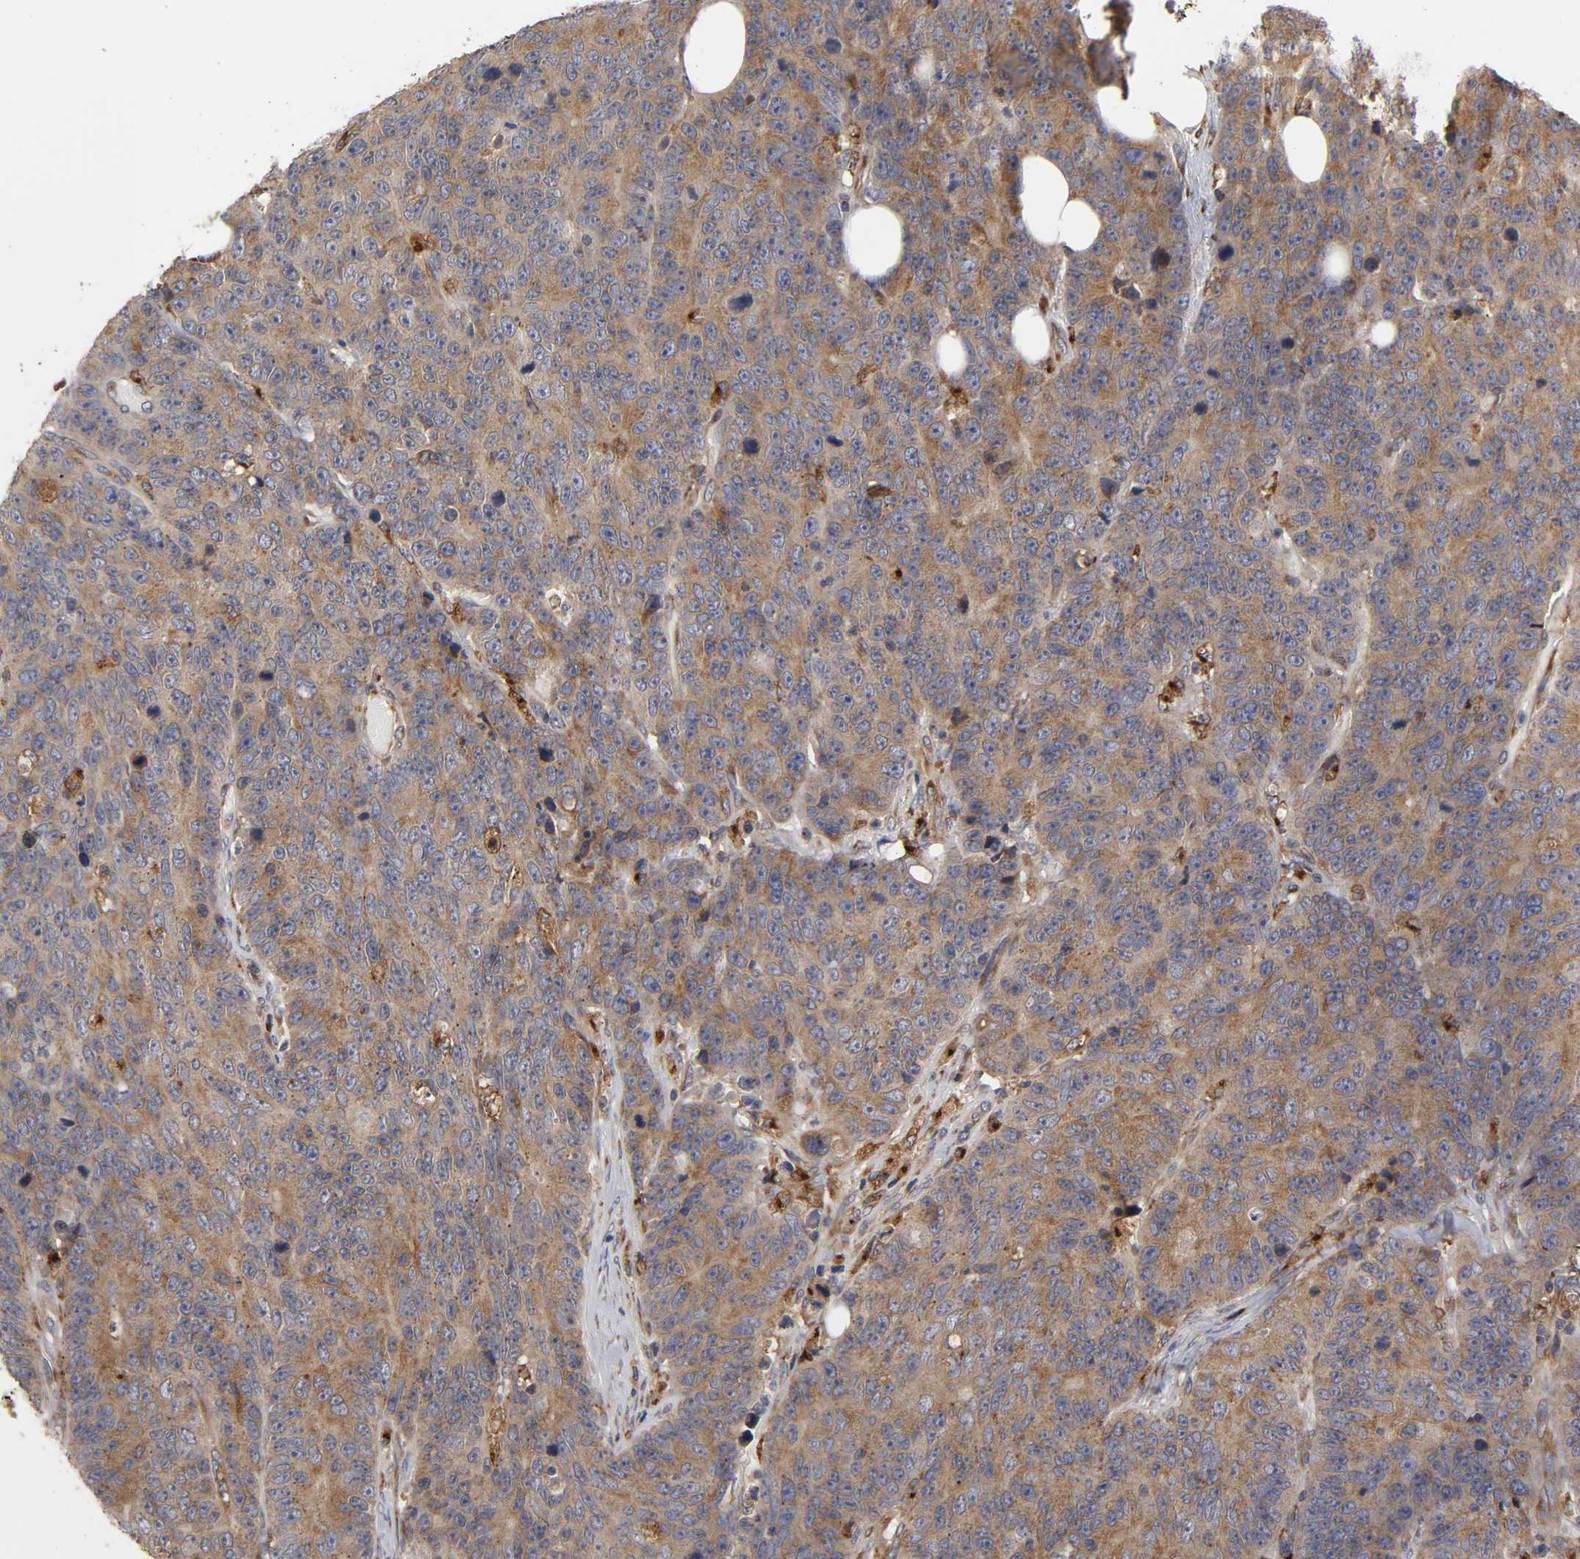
{"staining": {"intensity": "moderate", "quantity": ">75%", "location": "cytoplasmic/membranous"}, "tissue": "colorectal cancer", "cell_type": "Tumor cells", "image_type": "cancer", "snomed": [{"axis": "morphology", "description": "Adenocarcinoma, NOS"}, {"axis": "topography", "description": "Colon"}], "caption": "Protein expression analysis of human colorectal cancer (adenocarcinoma) reveals moderate cytoplasmic/membranous expression in approximately >75% of tumor cells. (DAB = brown stain, brightfield microscopy at high magnification).", "gene": "GNPTG", "patient": {"sex": "female", "age": 86}}